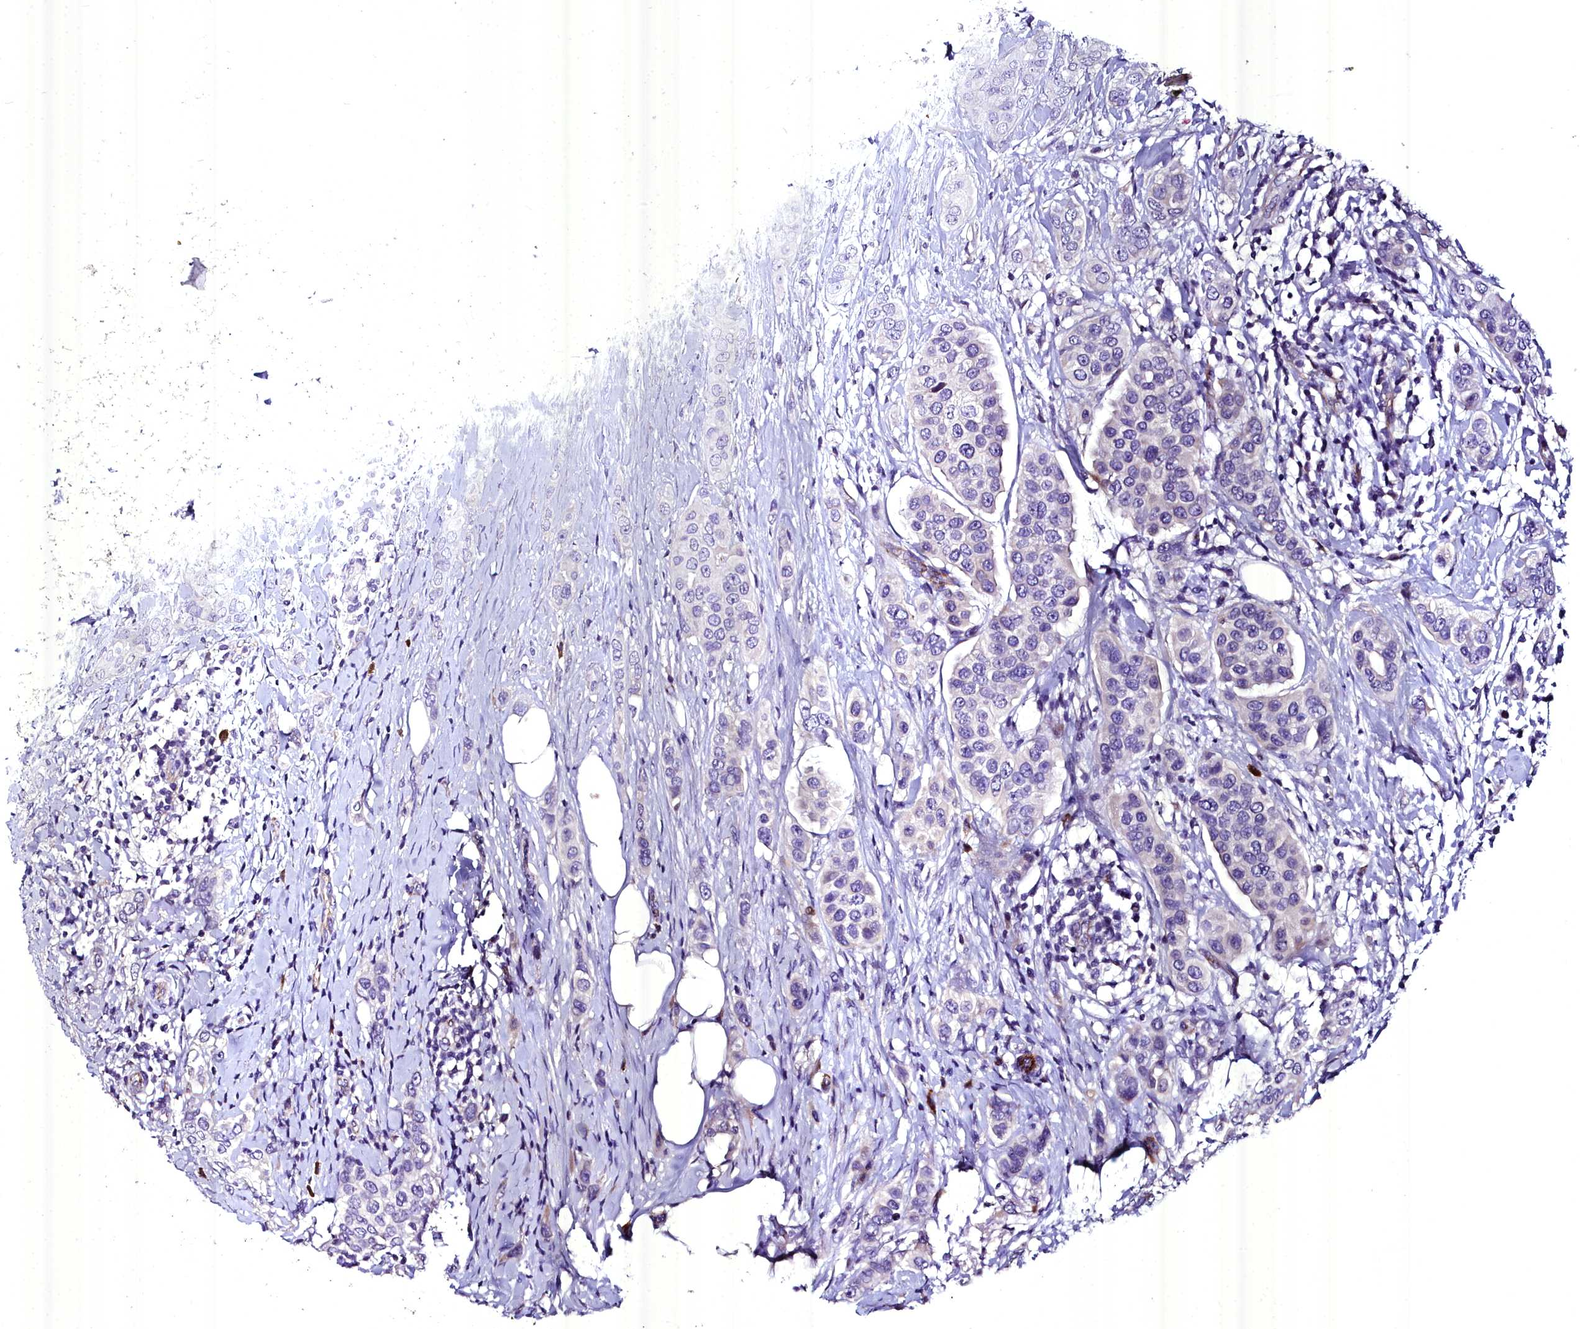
{"staining": {"intensity": "negative", "quantity": "none", "location": "none"}, "tissue": "breast cancer", "cell_type": "Tumor cells", "image_type": "cancer", "snomed": [{"axis": "morphology", "description": "Lobular carcinoma"}, {"axis": "topography", "description": "Breast"}], "caption": "DAB (3,3'-diaminobenzidine) immunohistochemical staining of human breast lobular carcinoma demonstrates no significant staining in tumor cells. Nuclei are stained in blue.", "gene": "MS4A18", "patient": {"sex": "female", "age": 51}}